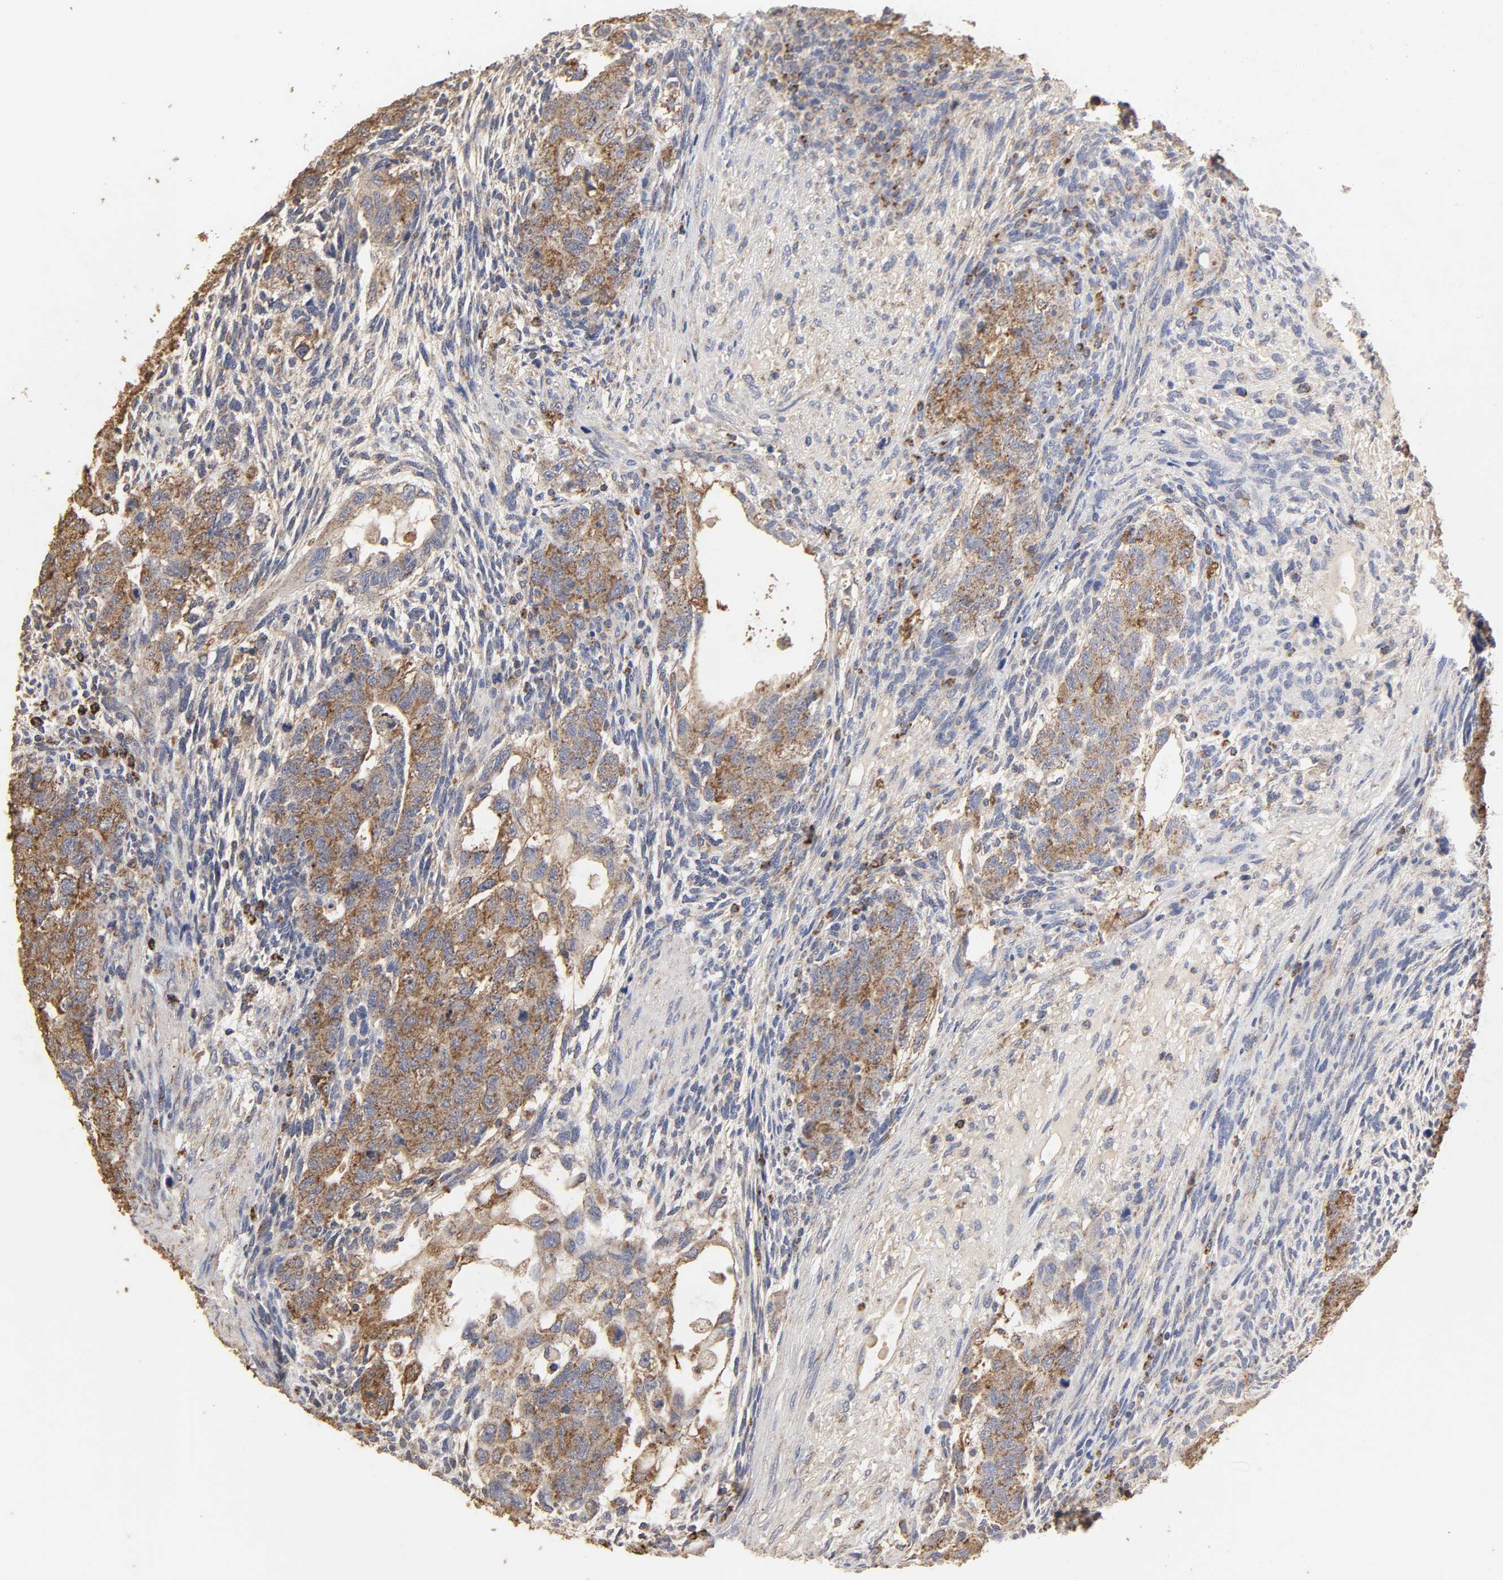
{"staining": {"intensity": "moderate", "quantity": ">75%", "location": "cytoplasmic/membranous"}, "tissue": "testis cancer", "cell_type": "Tumor cells", "image_type": "cancer", "snomed": [{"axis": "morphology", "description": "Normal tissue, NOS"}, {"axis": "morphology", "description": "Carcinoma, Embryonal, NOS"}, {"axis": "topography", "description": "Testis"}], "caption": "This is a histology image of IHC staining of testis cancer (embryonal carcinoma), which shows moderate expression in the cytoplasmic/membranous of tumor cells.", "gene": "CYCS", "patient": {"sex": "male", "age": 36}}